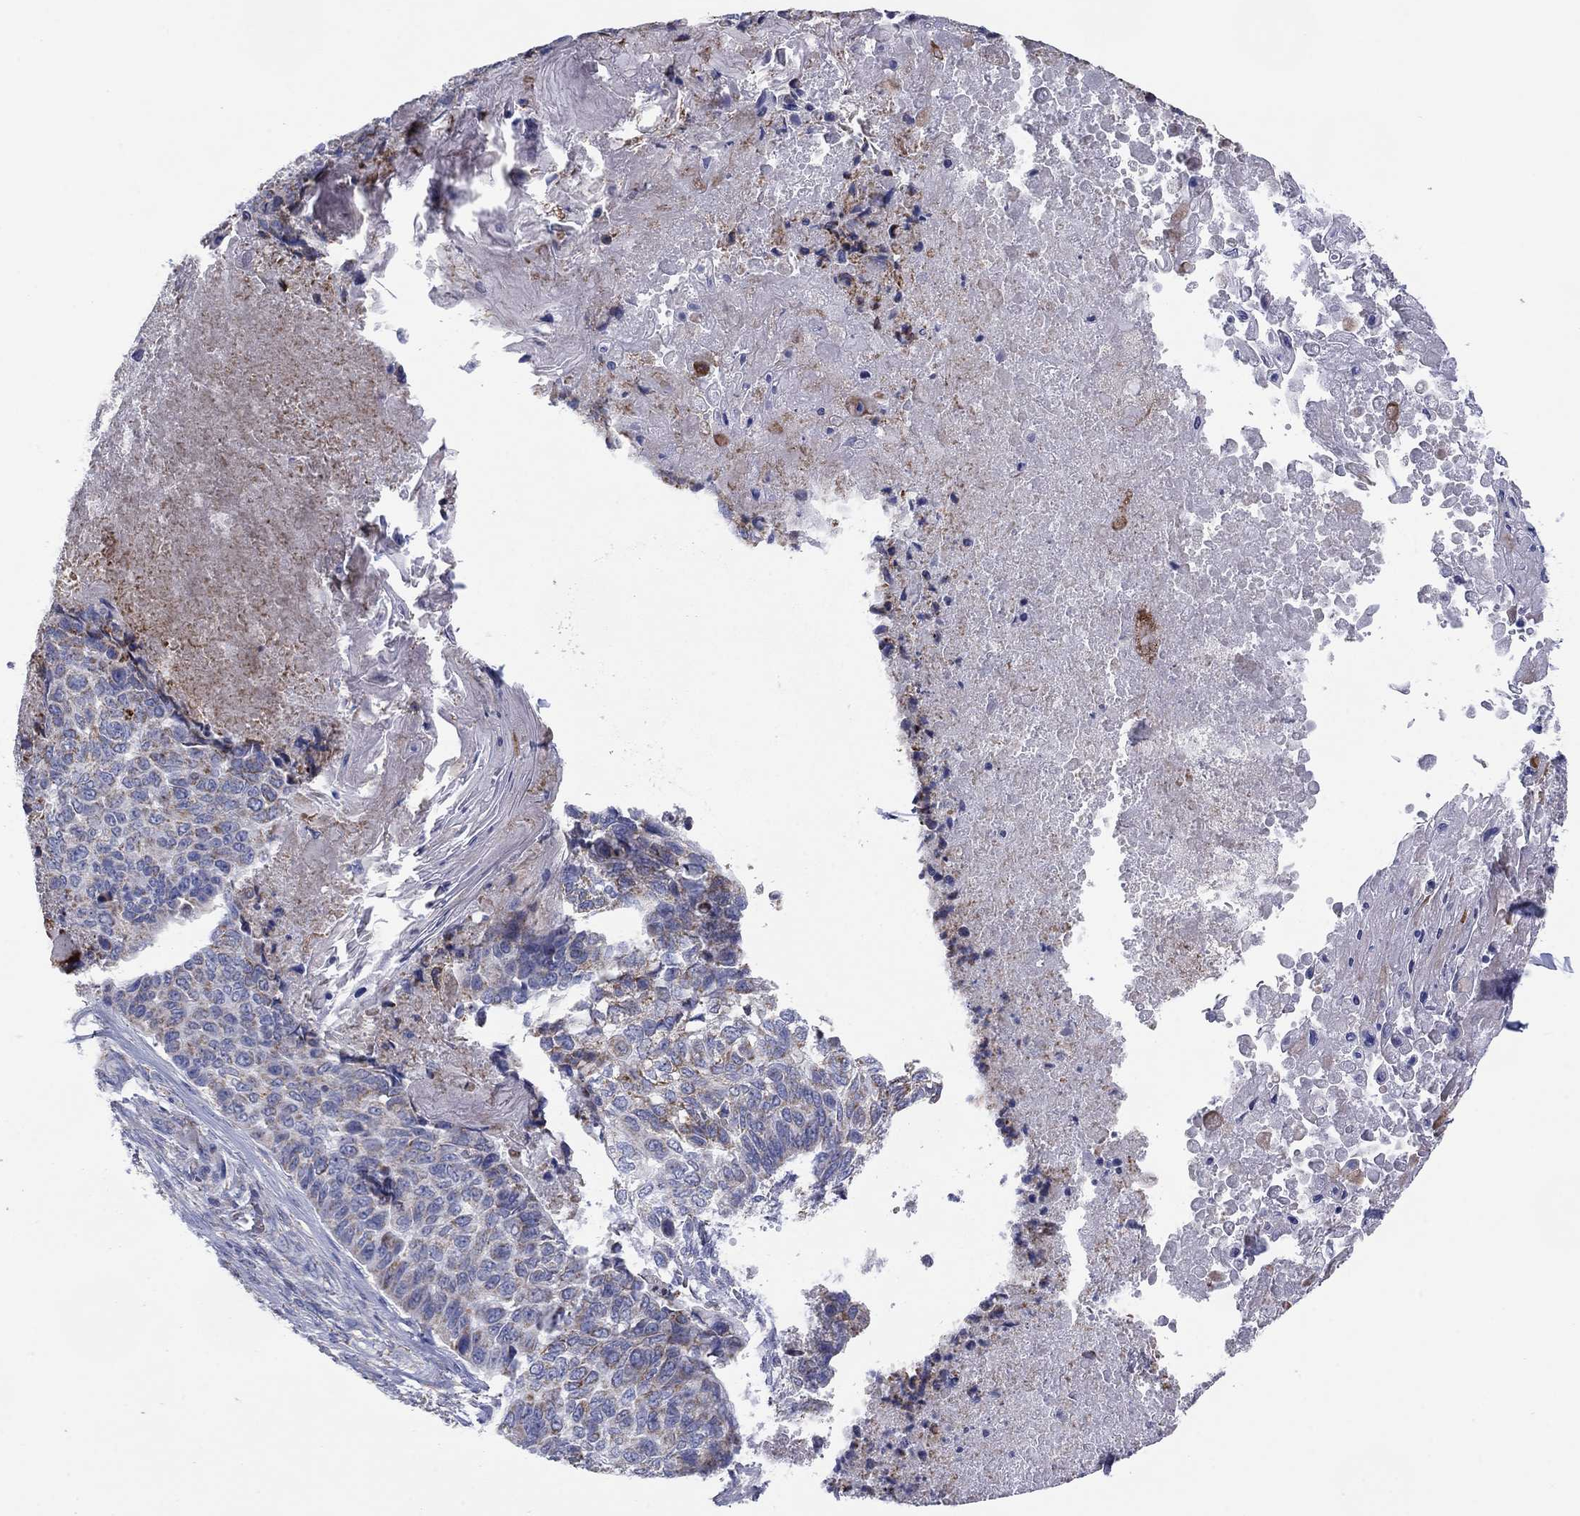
{"staining": {"intensity": "strong", "quantity": "25%-75%", "location": "cytoplasmic/membranous"}, "tissue": "lung cancer", "cell_type": "Tumor cells", "image_type": "cancer", "snomed": [{"axis": "morphology", "description": "Squamous cell carcinoma, NOS"}, {"axis": "topography", "description": "Lung"}], "caption": "Tumor cells exhibit strong cytoplasmic/membranous staining in approximately 25%-75% of cells in squamous cell carcinoma (lung). Nuclei are stained in blue.", "gene": "MGST3", "patient": {"sex": "male", "age": 69}}